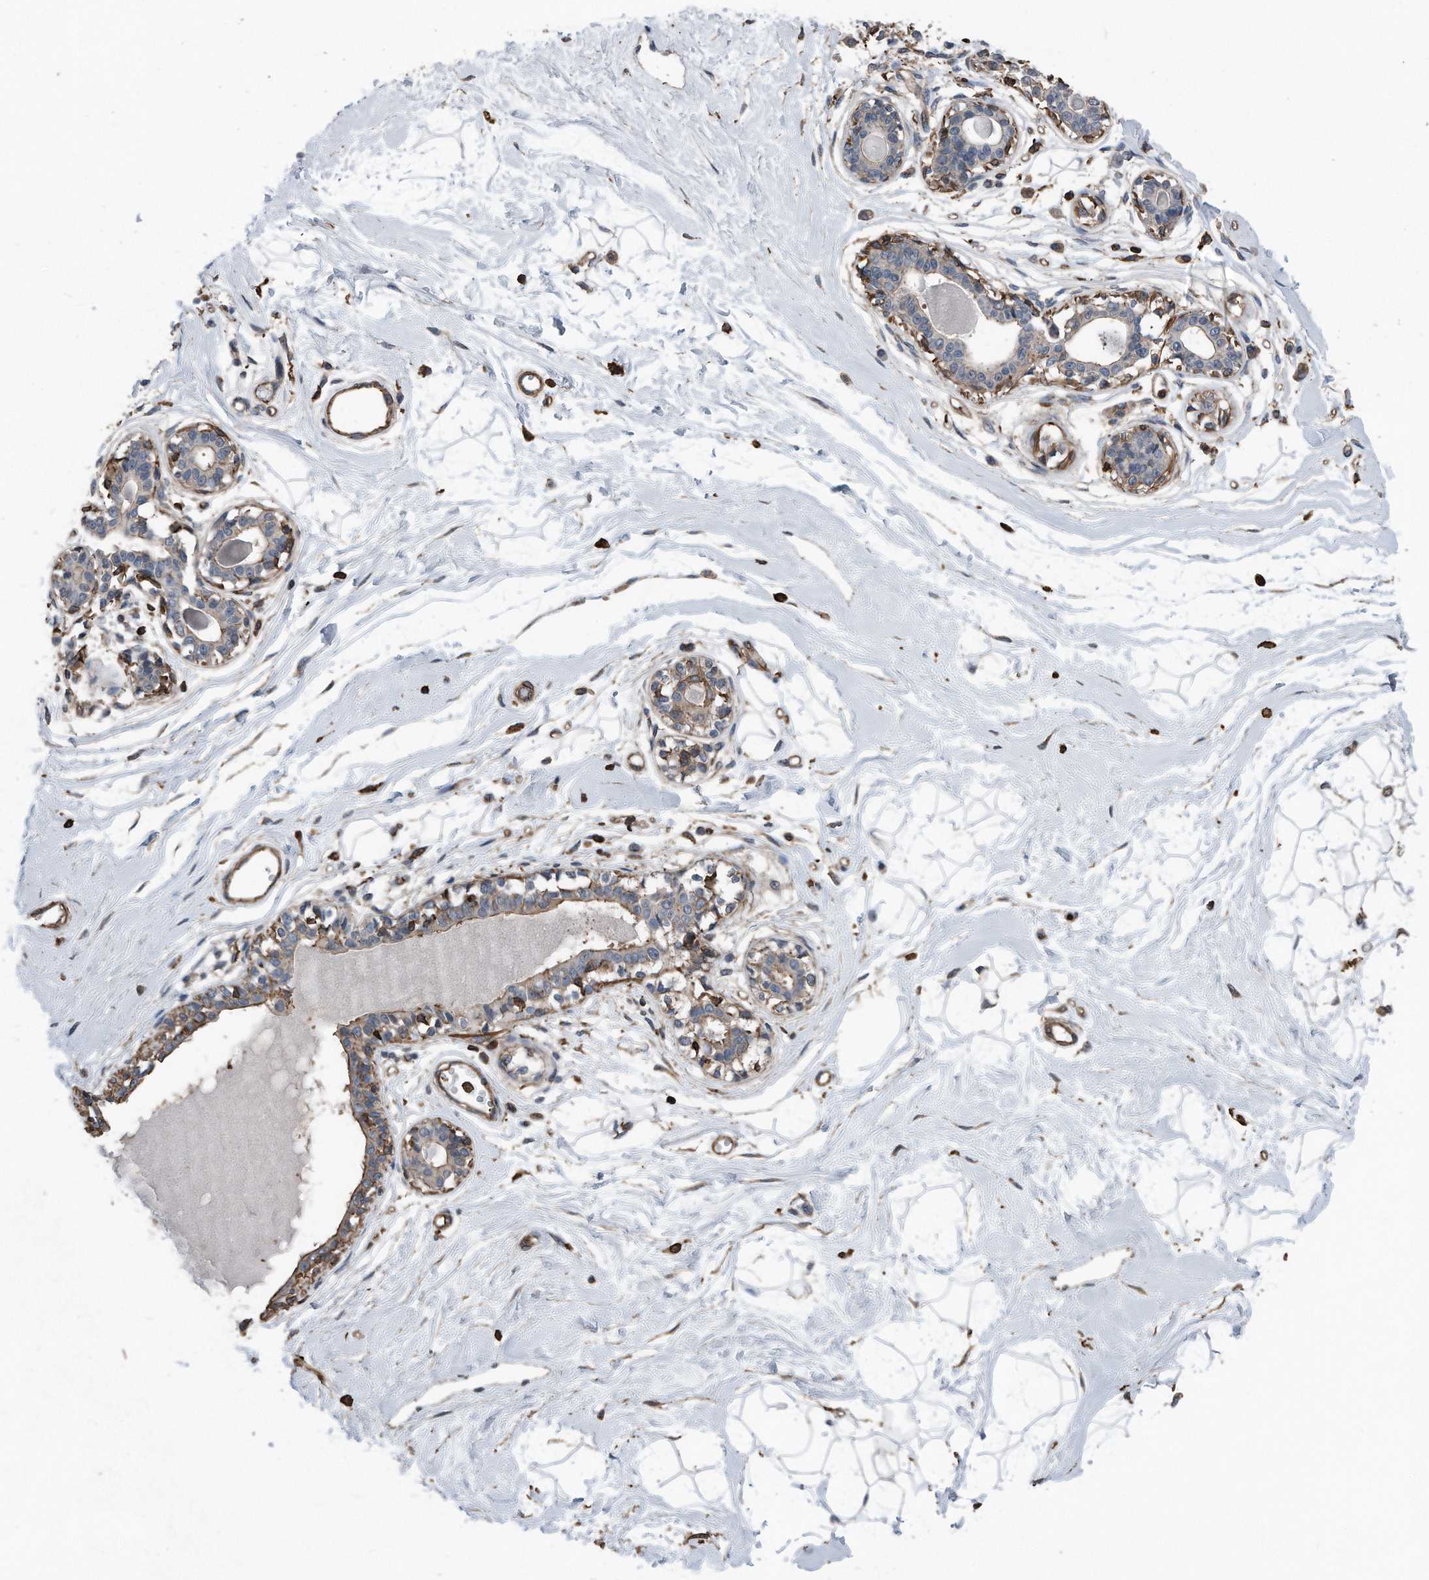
{"staining": {"intensity": "negative", "quantity": "none", "location": "none"}, "tissue": "breast", "cell_type": "Adipocytes", "image_type": "normal", "snomed": [{"axis": "morphology", "description": "Normal tissue, NOS"}, {"axis": "topography", "description": "Breast"}], "caption": "IHC photomicrograph of unremarkable breast stained for a protein (brown), which reveals no staining in adipocytes.", "gene": "RSPO3", "patient": {"sex": "female", "age": 45}}